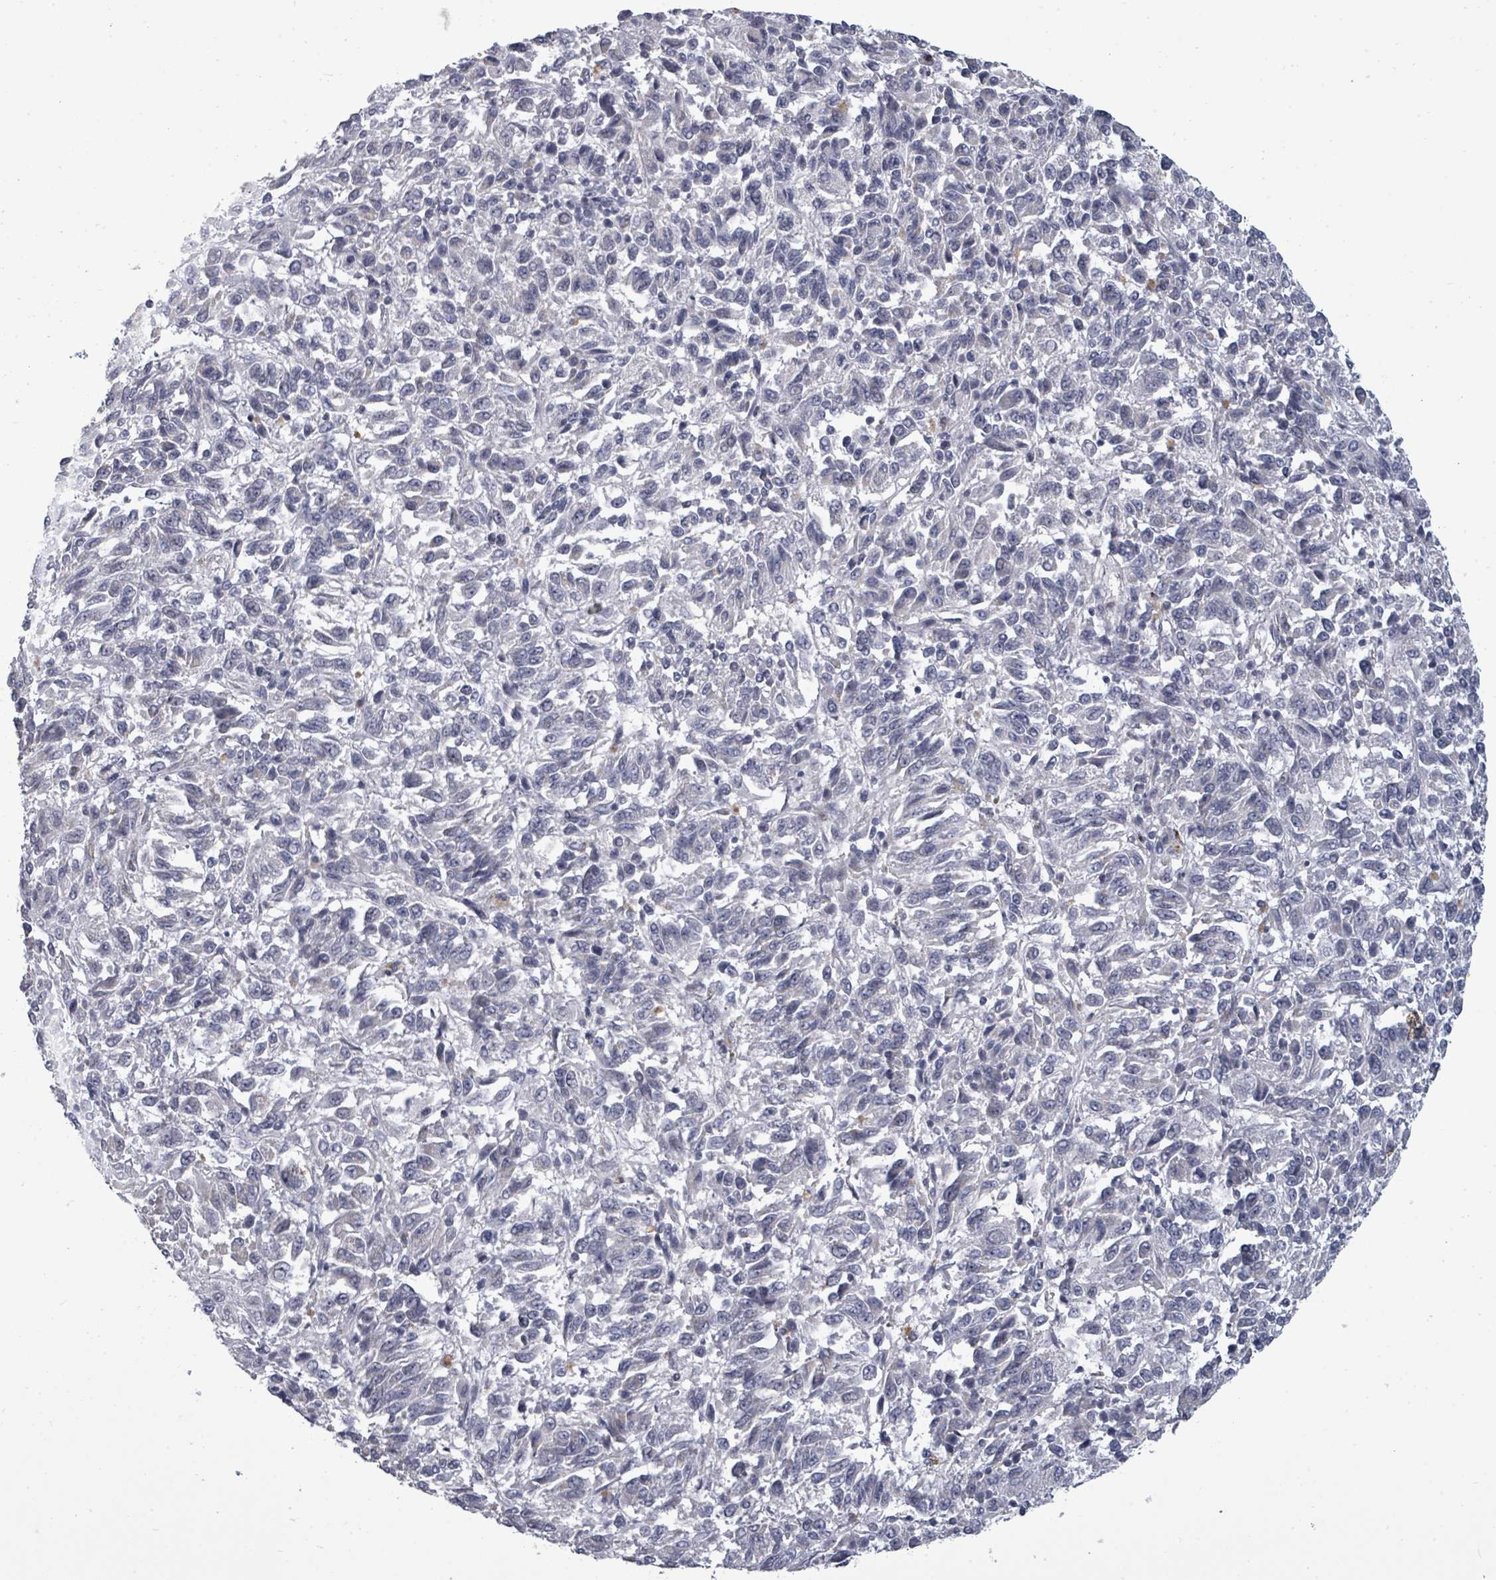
{"staining": {"intensity": "negative", "quantity": "none", "location": "none"}, "tissue": "melanoma", "cell_type": "Tumor cells", "image_type": "cancer", "snomed": [{"axis": "morphology", "description": "Malignant melanoma, Metastatic site"}, {"axis": "topography", "description": "Lung"}], "caption": "The immunohistochemistry micrograph has no significant expression in tumor cells of malignant melanoma (metastatic site) tissue. The staining was performed using DAB (3,3'-diaminobenzidine) to visualize the protein expression in brown, while the nuclei were stained in blue with hematoxylin (Magnification: 20x).", "gene": "ASB12", "patient": {"sex": "male", "age": 64}}